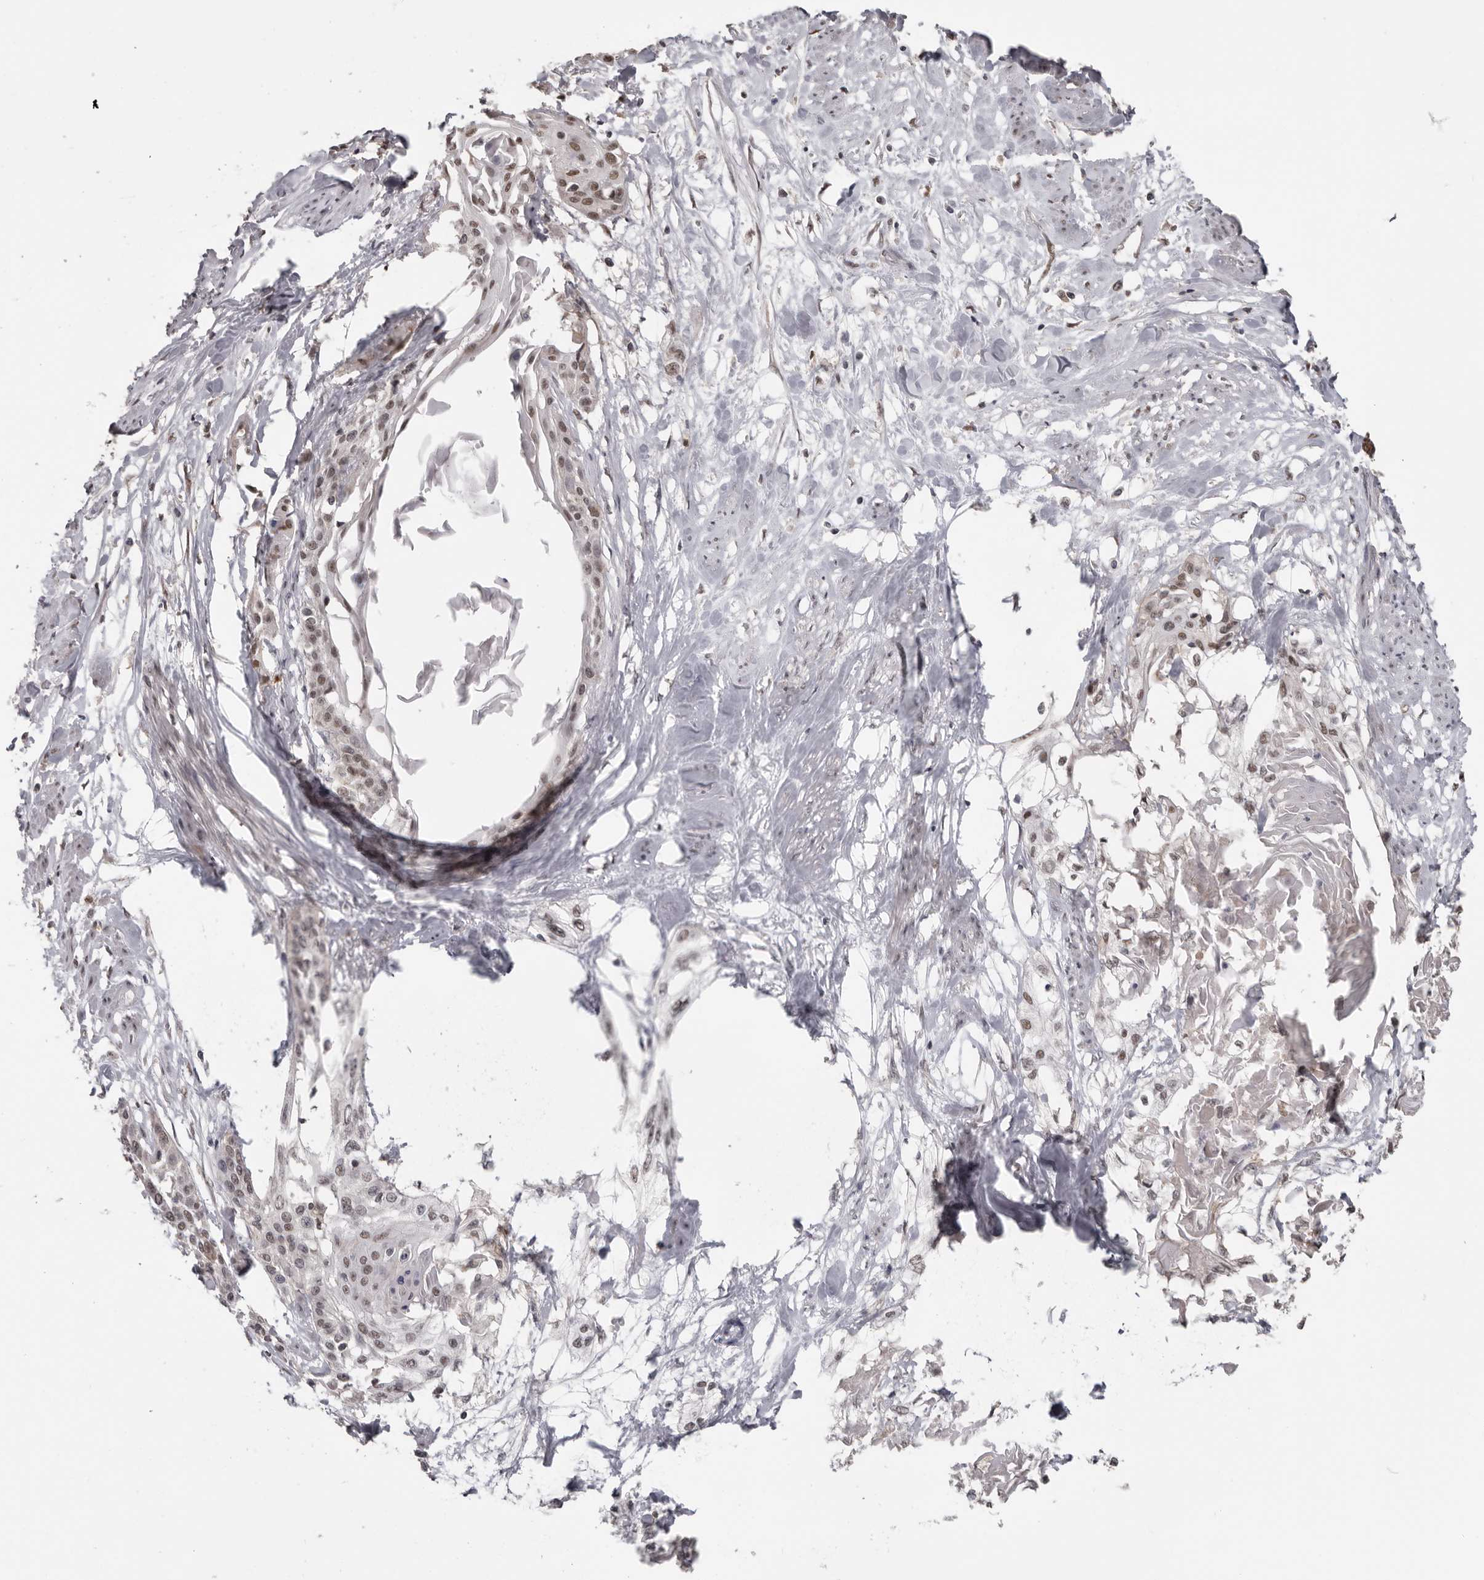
{"staining": {"intensity": "moderate", "quantity": ">75%", "location": "nuclear"}, "tissue": "cervical cancer", "cell_type": "Tumor cells", "image_type": "cancer", "snomed": [{"axis": "morphology", "description": "Squamous cell carcinoma, NOS"}, {"axis": "topography", "description": "Cervix"}], "caption": "Immunohistochemistry image of human cervical cancer stained for a protein (brown), which displays medium levels of moderate nuclear expression in about >75% of tumor cells.", "gene": "MOGAT2", "patient": {"sex": "female", "age": 57}}